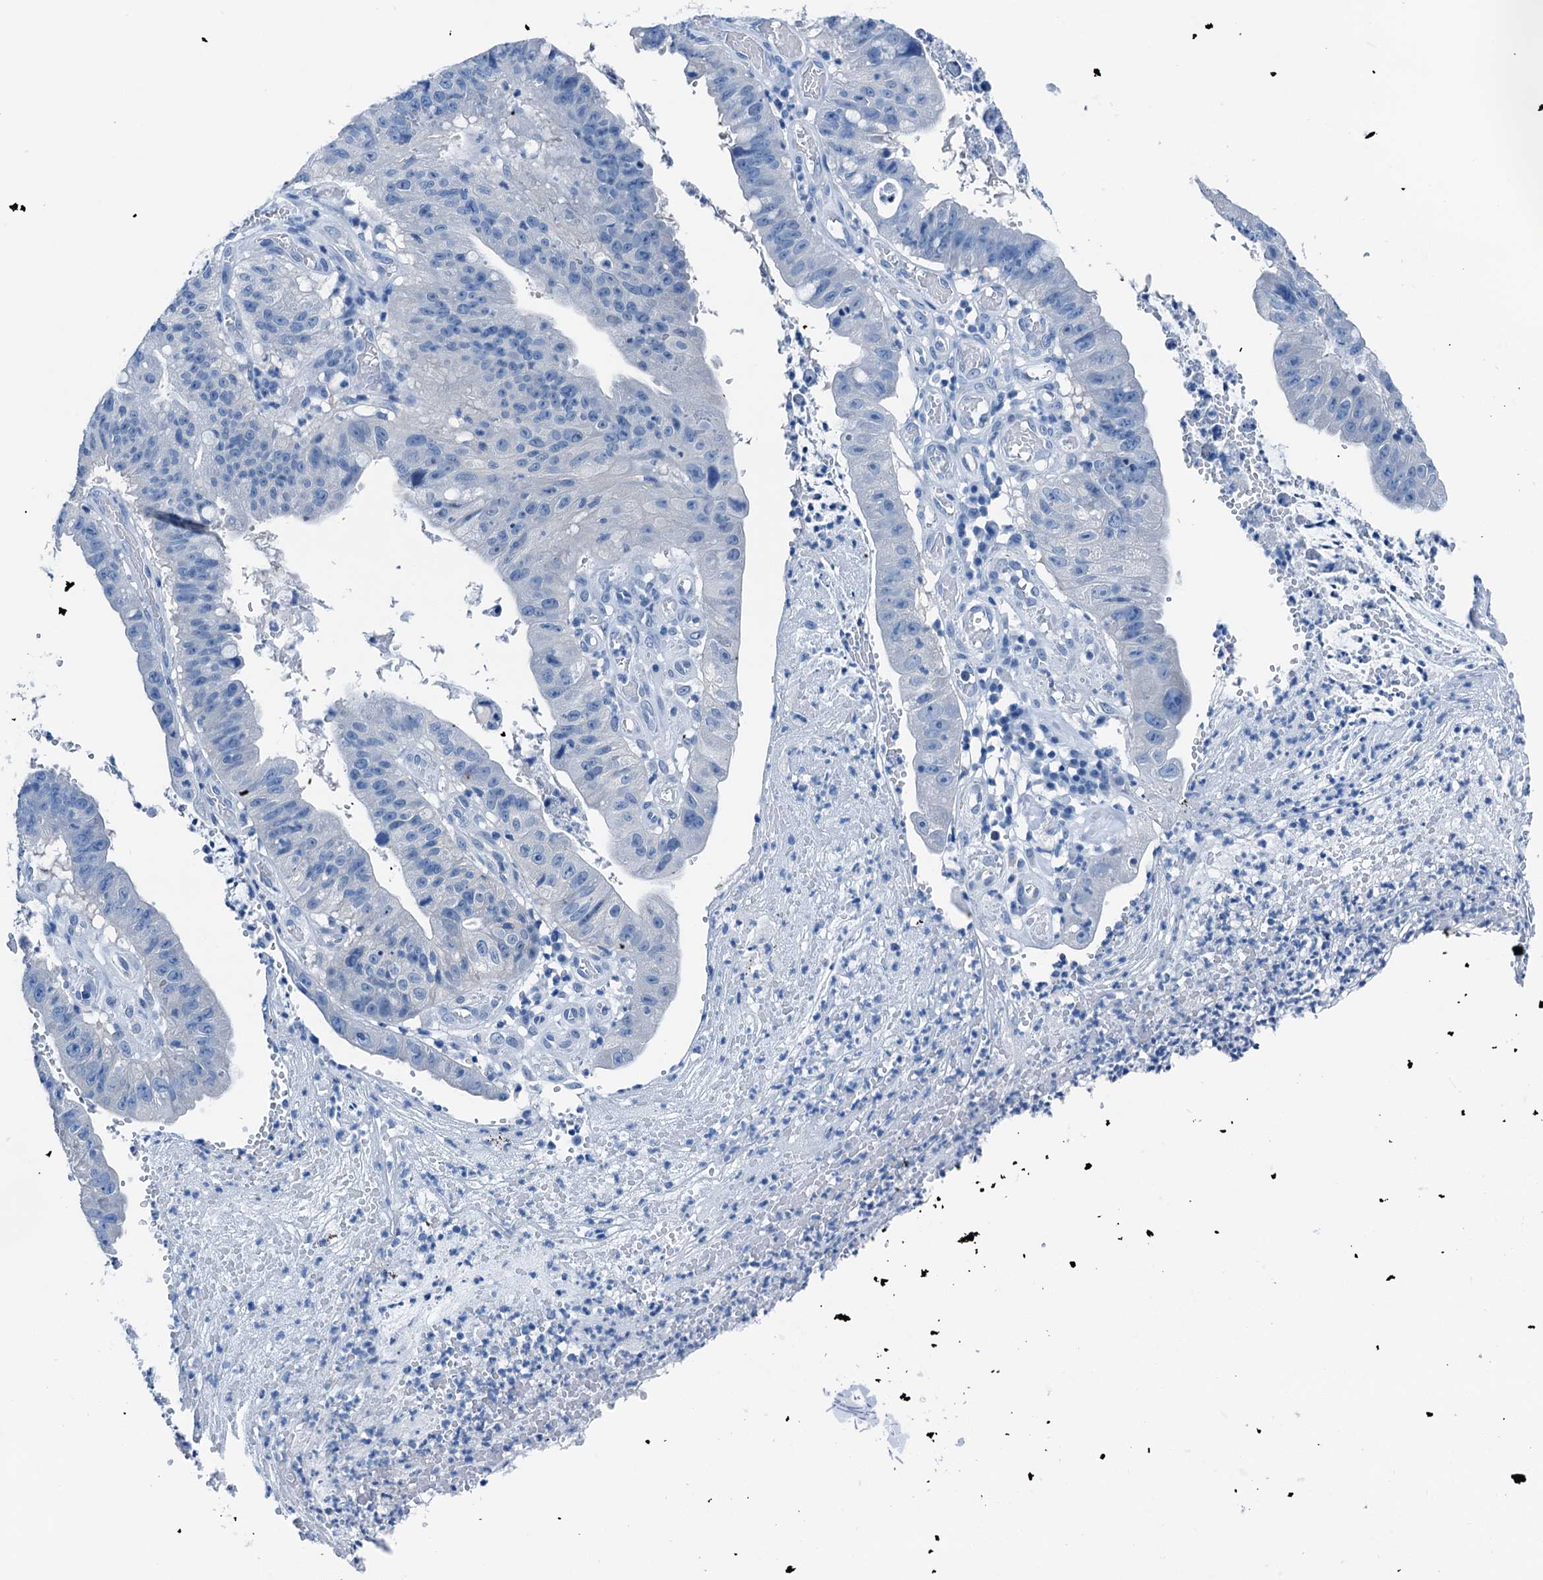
{"staining": {"intensity": "negative", "quantity": "none", "location": "none"}, "tissue": "stomach cancer", "cell_type": "Tumor cells", "image_type": "cancer", "snomed": [{"axis": "morphology", "description": "Adenocarcinoma, NOS"}, {"axis": "topography", "description": "Stomach"}], "caption": "An immunohistochemistry (IHC) photomicrograph of stomach cancer is shown. There is no staining in tumor cells of stomach cancer. (Stains: DAB IHC with hematoxylin counter stain, Microscopy: brightfield microscopy at high magnification).", "gene": "CBLN3", "patient": {"sex": "male", "age": 59}}